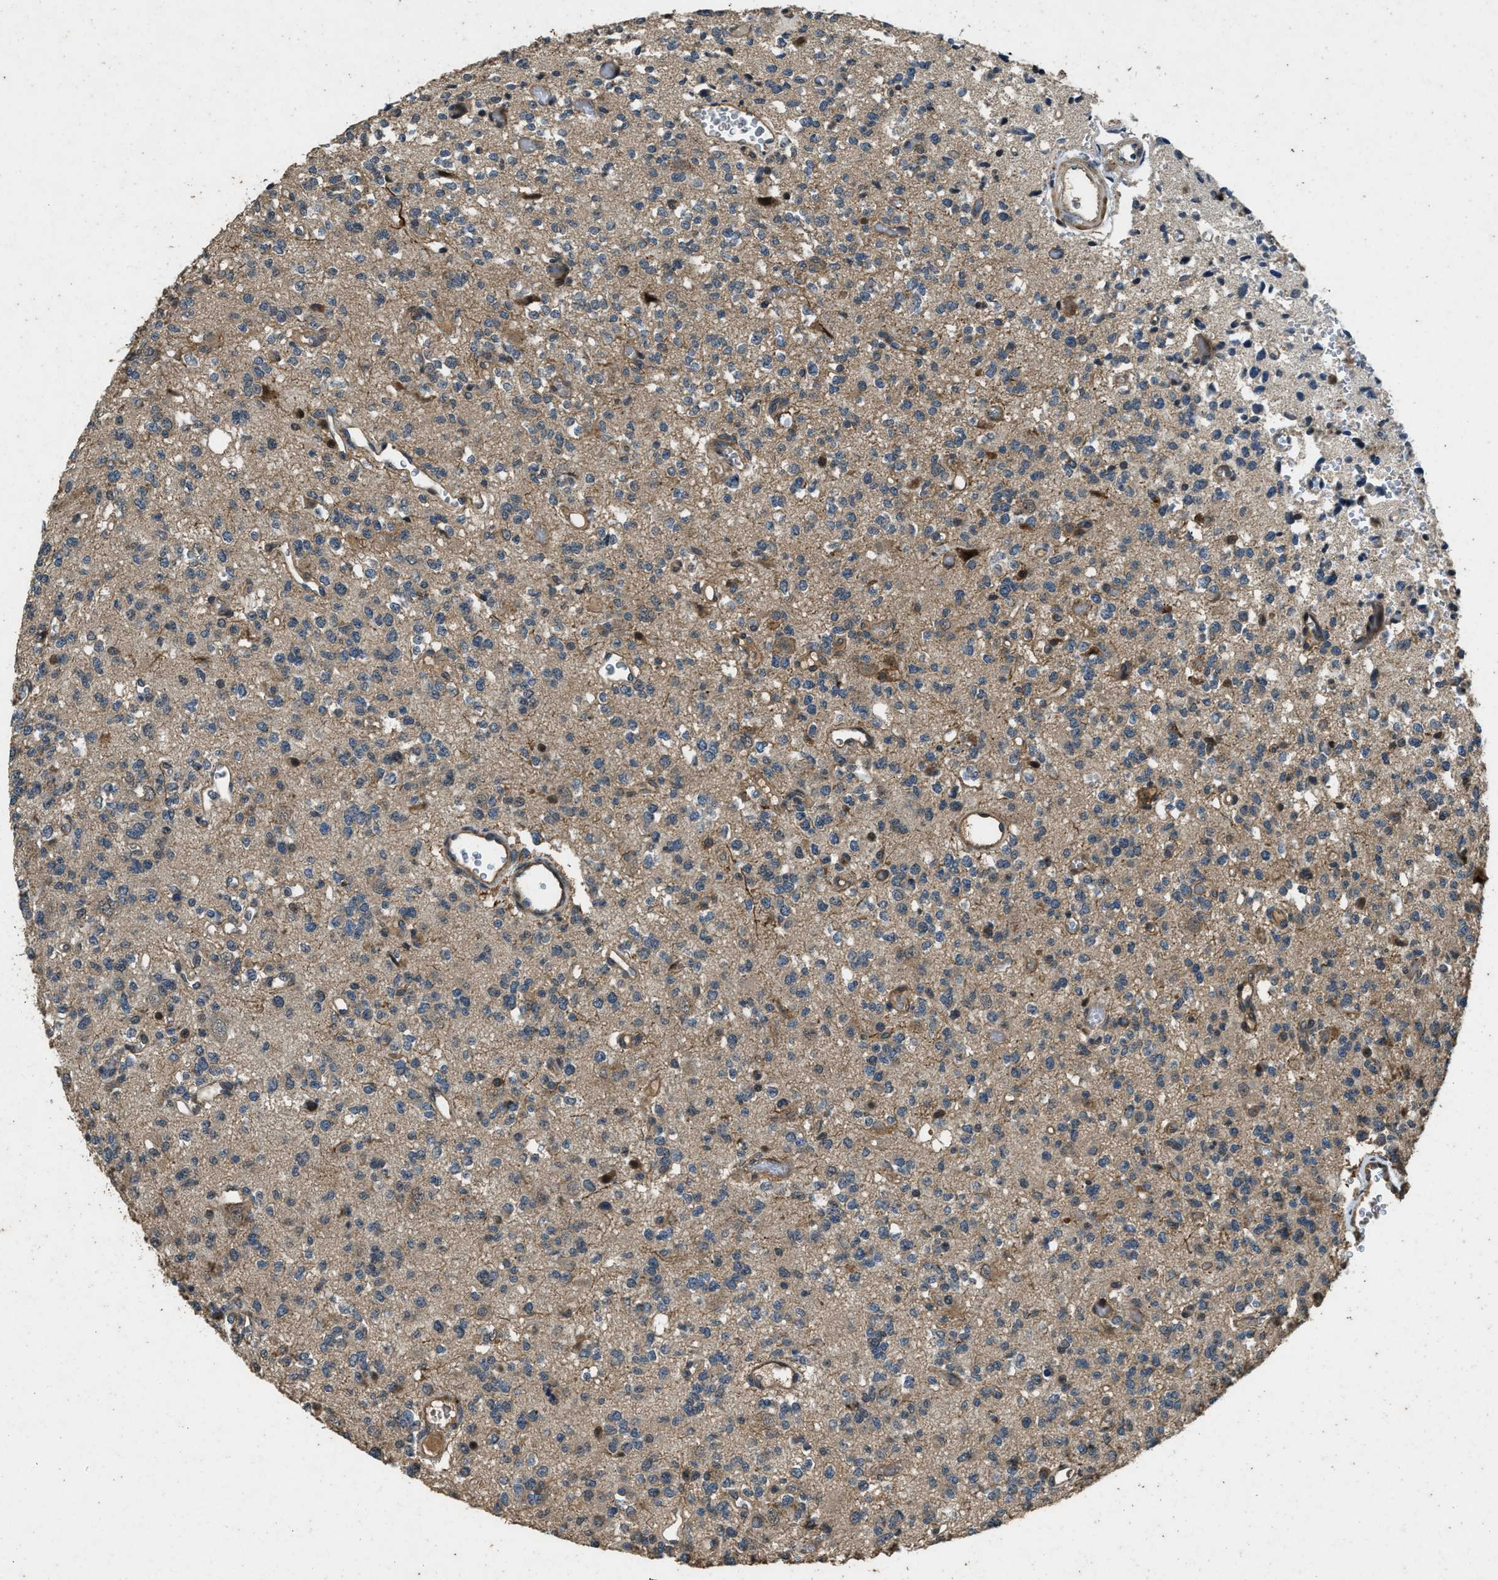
{"staining": {"intensity": "weak", "quantity": "25%-75%", "location": "cytoplasmic/membranous"}, "tissue": "glioma", "cell_type": "Tumor cells", "image_type": "cancer", "snomed": [{"axis": "morphology", "description": "Glioma, malignant, Low grade"}, {"axis": "topography", "description": "Brain"}], "caption": "Low-grade glioma (malignant) stained with a brown dye reveals weak cytoplasmic/membranous positive positivity in approximately 25%-75% of tumor cells.", "gene": "ATP8B1", "patient": {"sex": "male", "age": 38}}